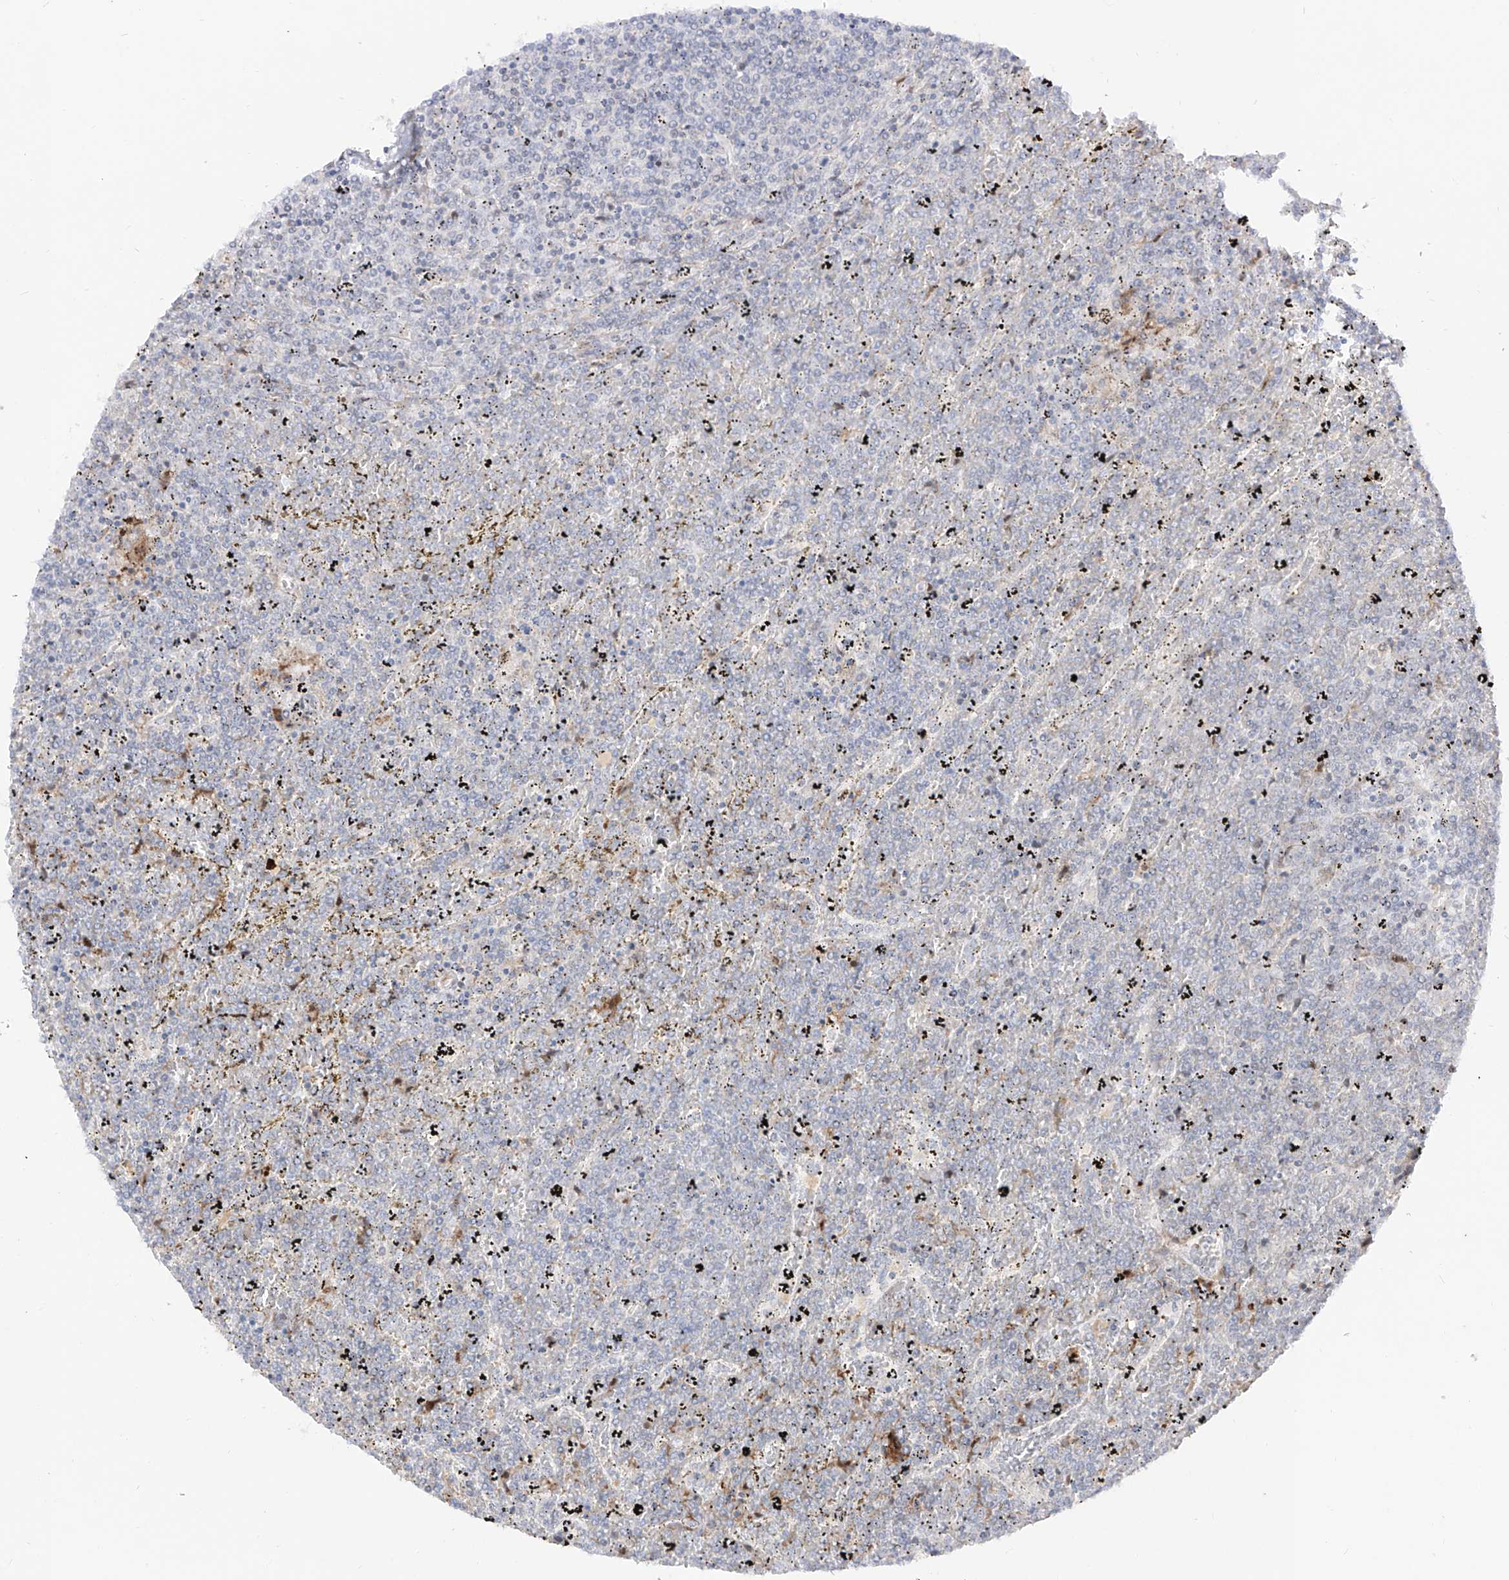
{"staining": {"intensity": "negative", "quantity": "none", "location": "none"}, "tissue": "lymphoma", "cell_type": "Tumor cells", "image_type": "cancer", "snomed": [{"axis": "morphology", "description": "Malignant lymphoma, non-Hodgkin's type, Low grade"}, {"axis": "topography", "description": "Spleen"}], "caption": "DAB (3,3'-diaminobenzidine) immunohistochemical staining of human lymphoma demonstrates no significant positivity in tumor cells.", "gene": "ZNF180", "patient": {"sex": "female", "age": 19}}